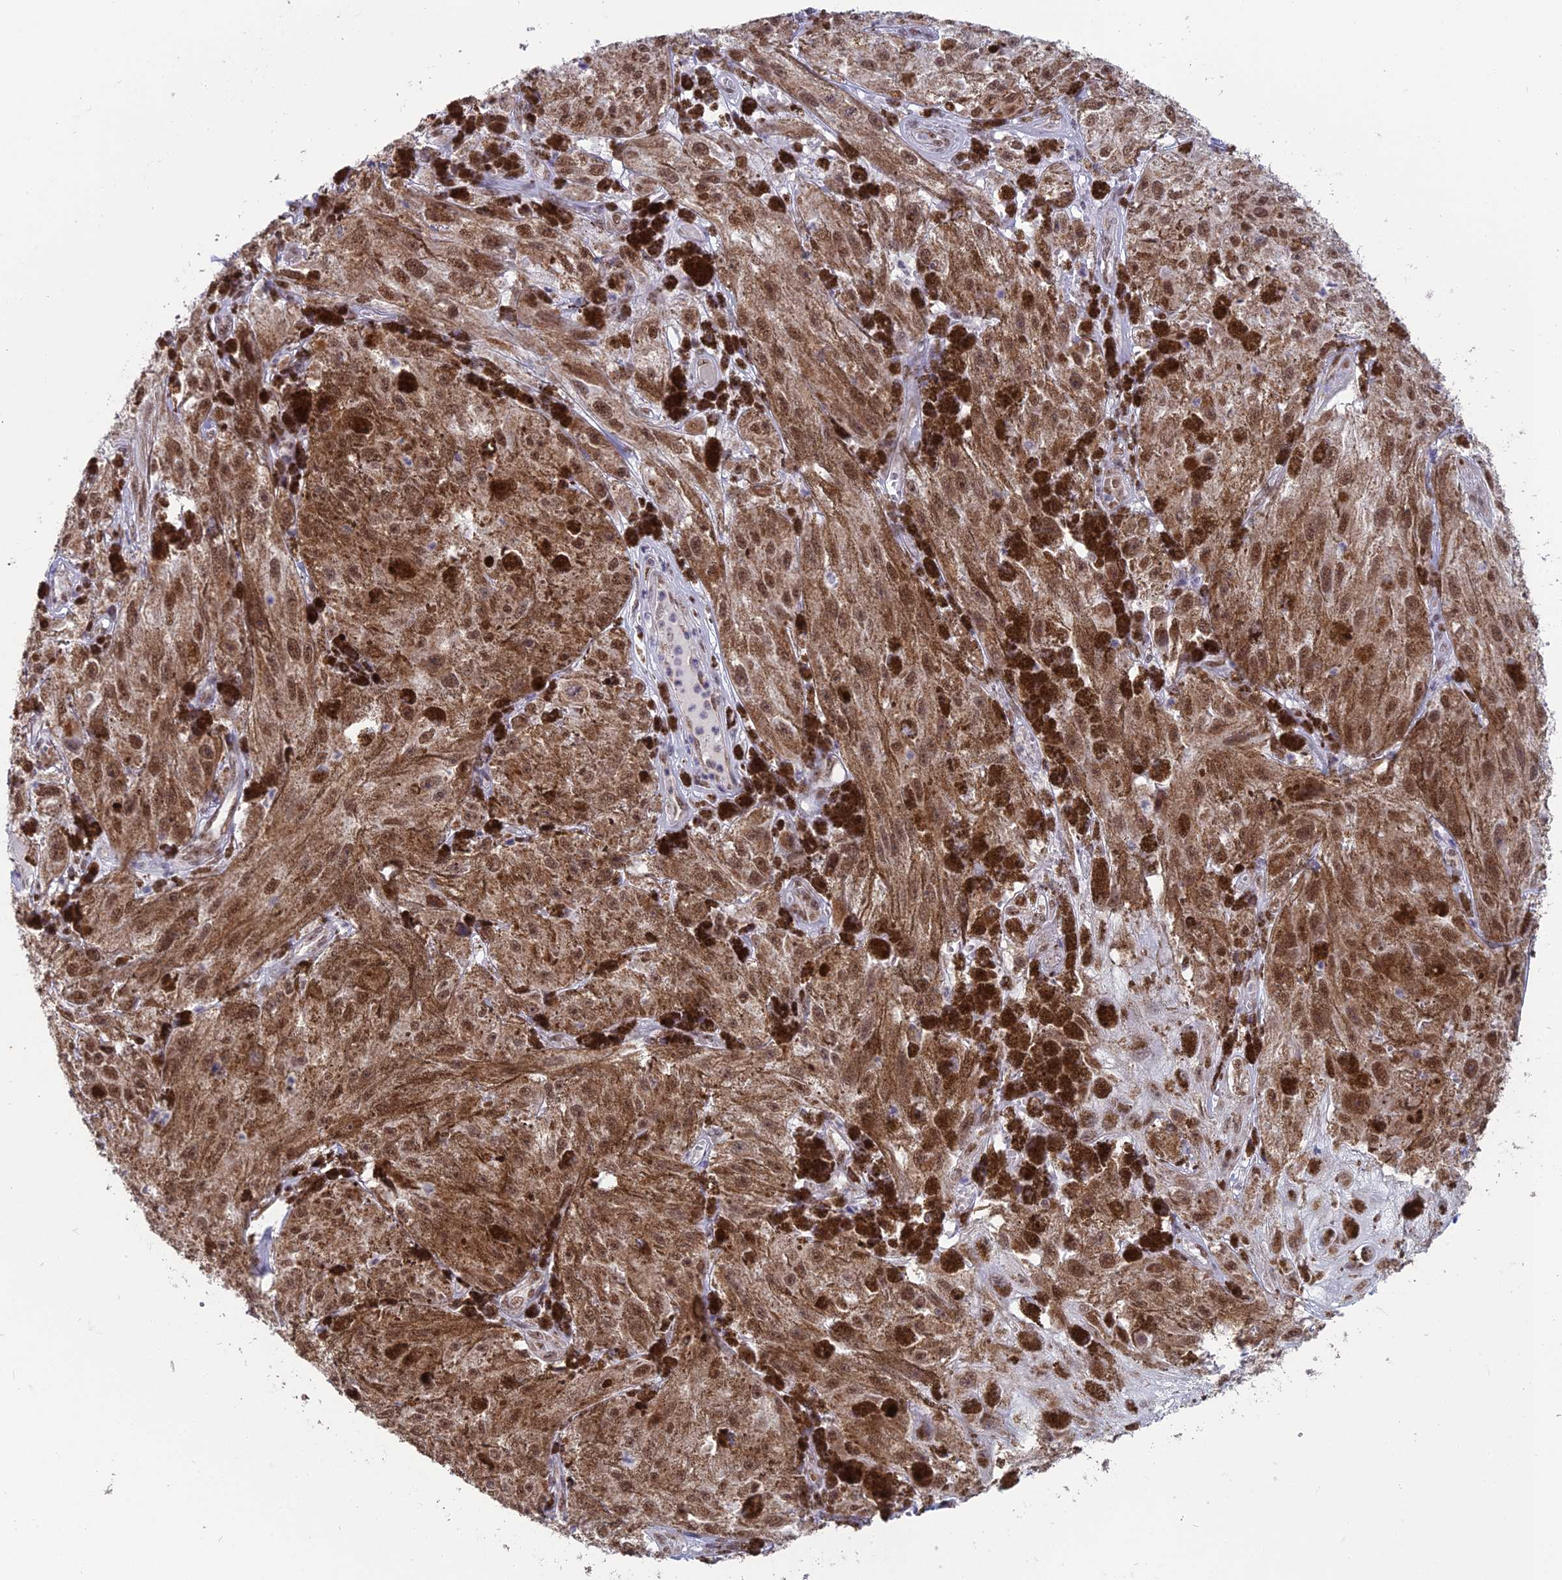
{"staining": {"intensity": "moderate", "quantity": ">75%", "location": "cytoplasmic/membranous,nuclear"}, "tissue": "melanoma", "cell_type": "Tumor cells", "image_type": "cancer", "snomed": [{"axis": "morphology", "description": "Malignant melanoma, NOS"}, {"axis": "topography", "description": "Skin"}], "caption": "Melanoma stained for a protein (brown) displays moderate cytoplasmic/membranous and nuclear positive expression in about >75% of tumor cells.", "gene": "ARHGAP40", "patient": {"sex": "male", "age": 88}}